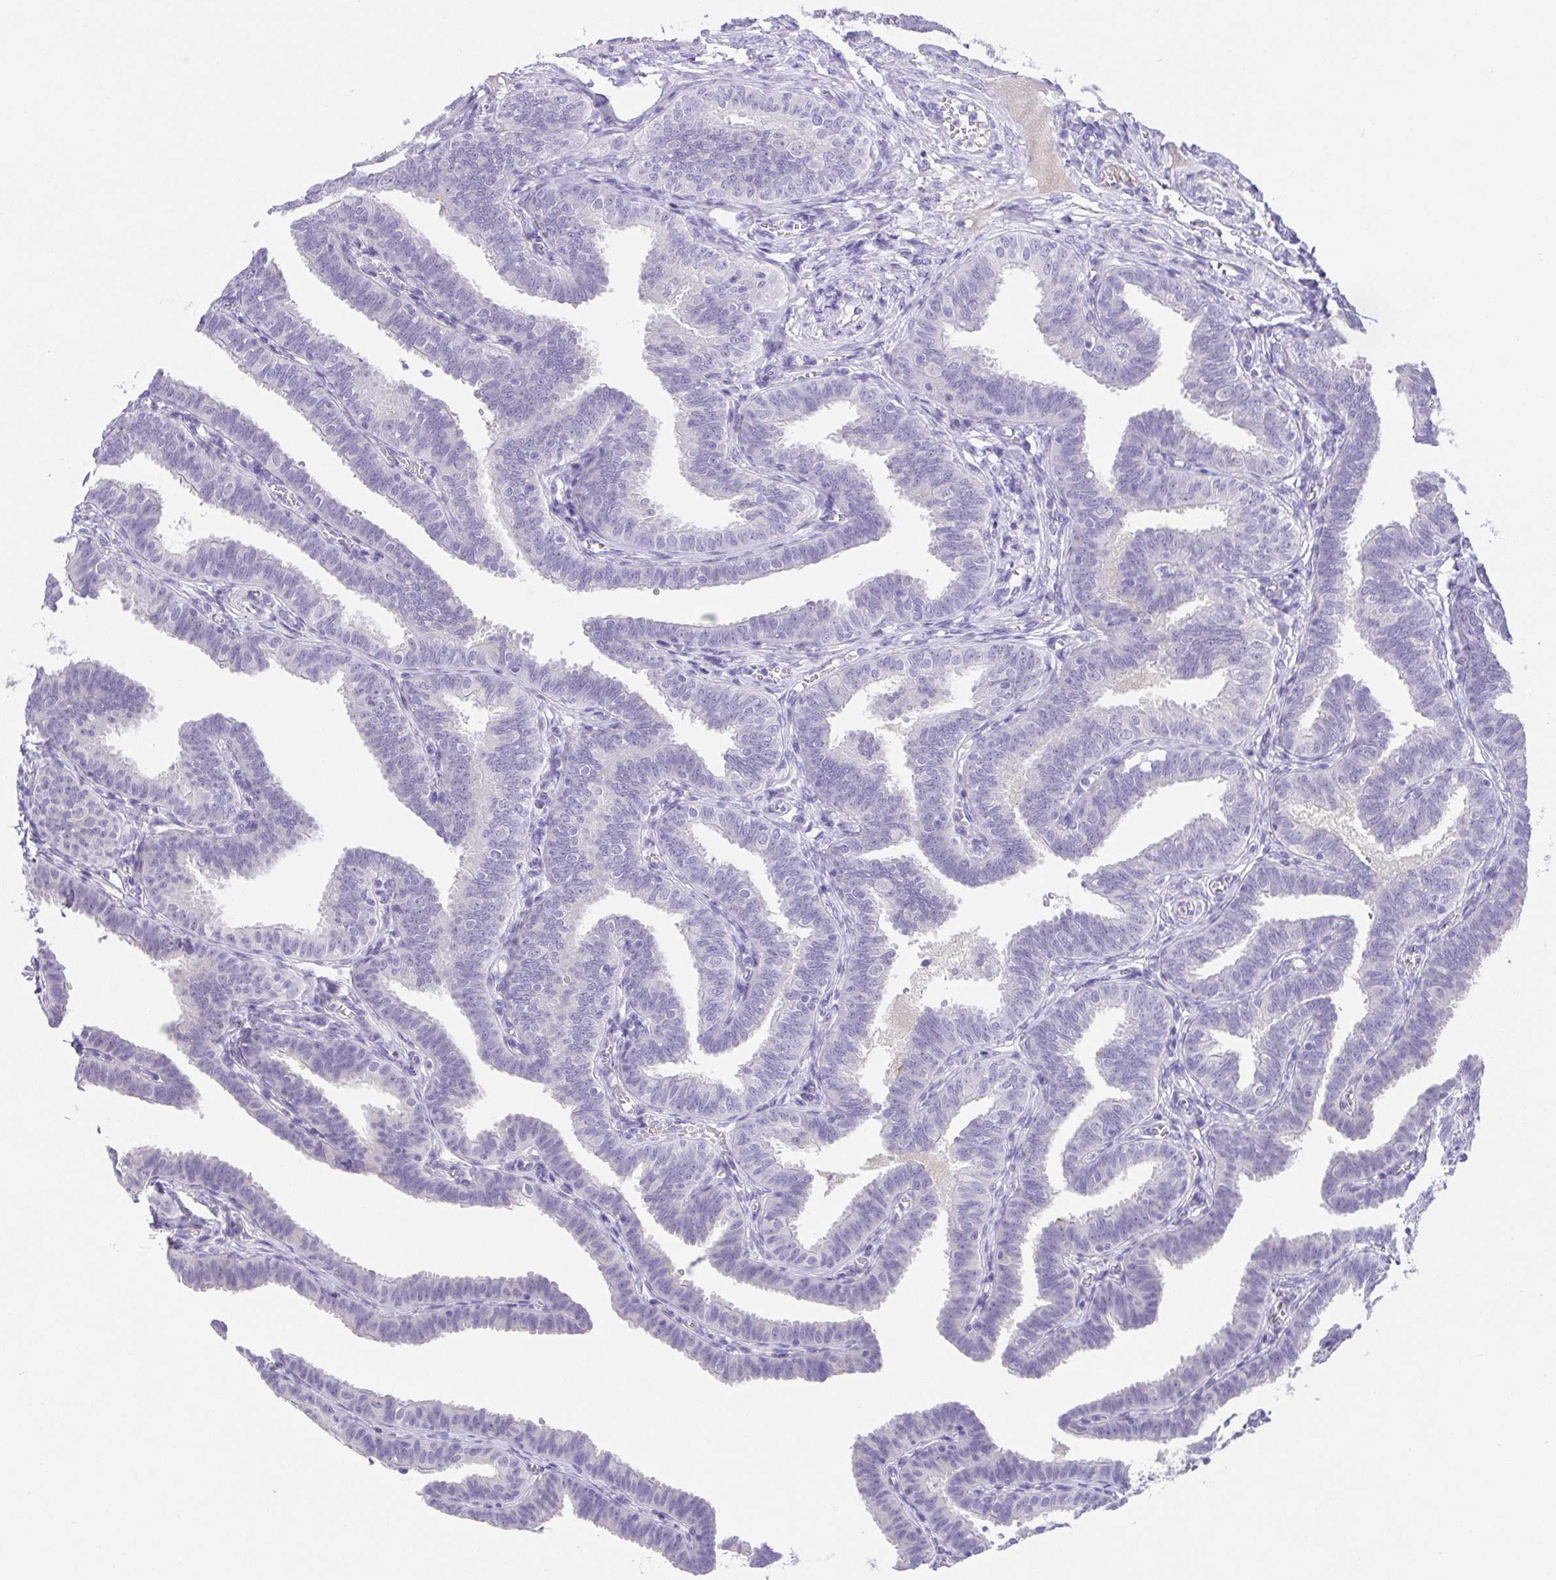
{"staining": {"intensity": "negative", "quantity": "none", "location": "none"}, "tissue": "fallopian tube", "cell_type": "Glandular cells", "image_type": "normal", "snomed": [{"axis": "morphology", "description": "Normal tissue, NOS"}, {"axis": "topography", "description": "Fallopian tube"}], "caption": "DAB immunohistochemical staining of unremarkable fallopian tube reveals no significant positivity in glandular cells.", "gene": "SPATA4", "patient": {"sex": "female", "age": 25}}